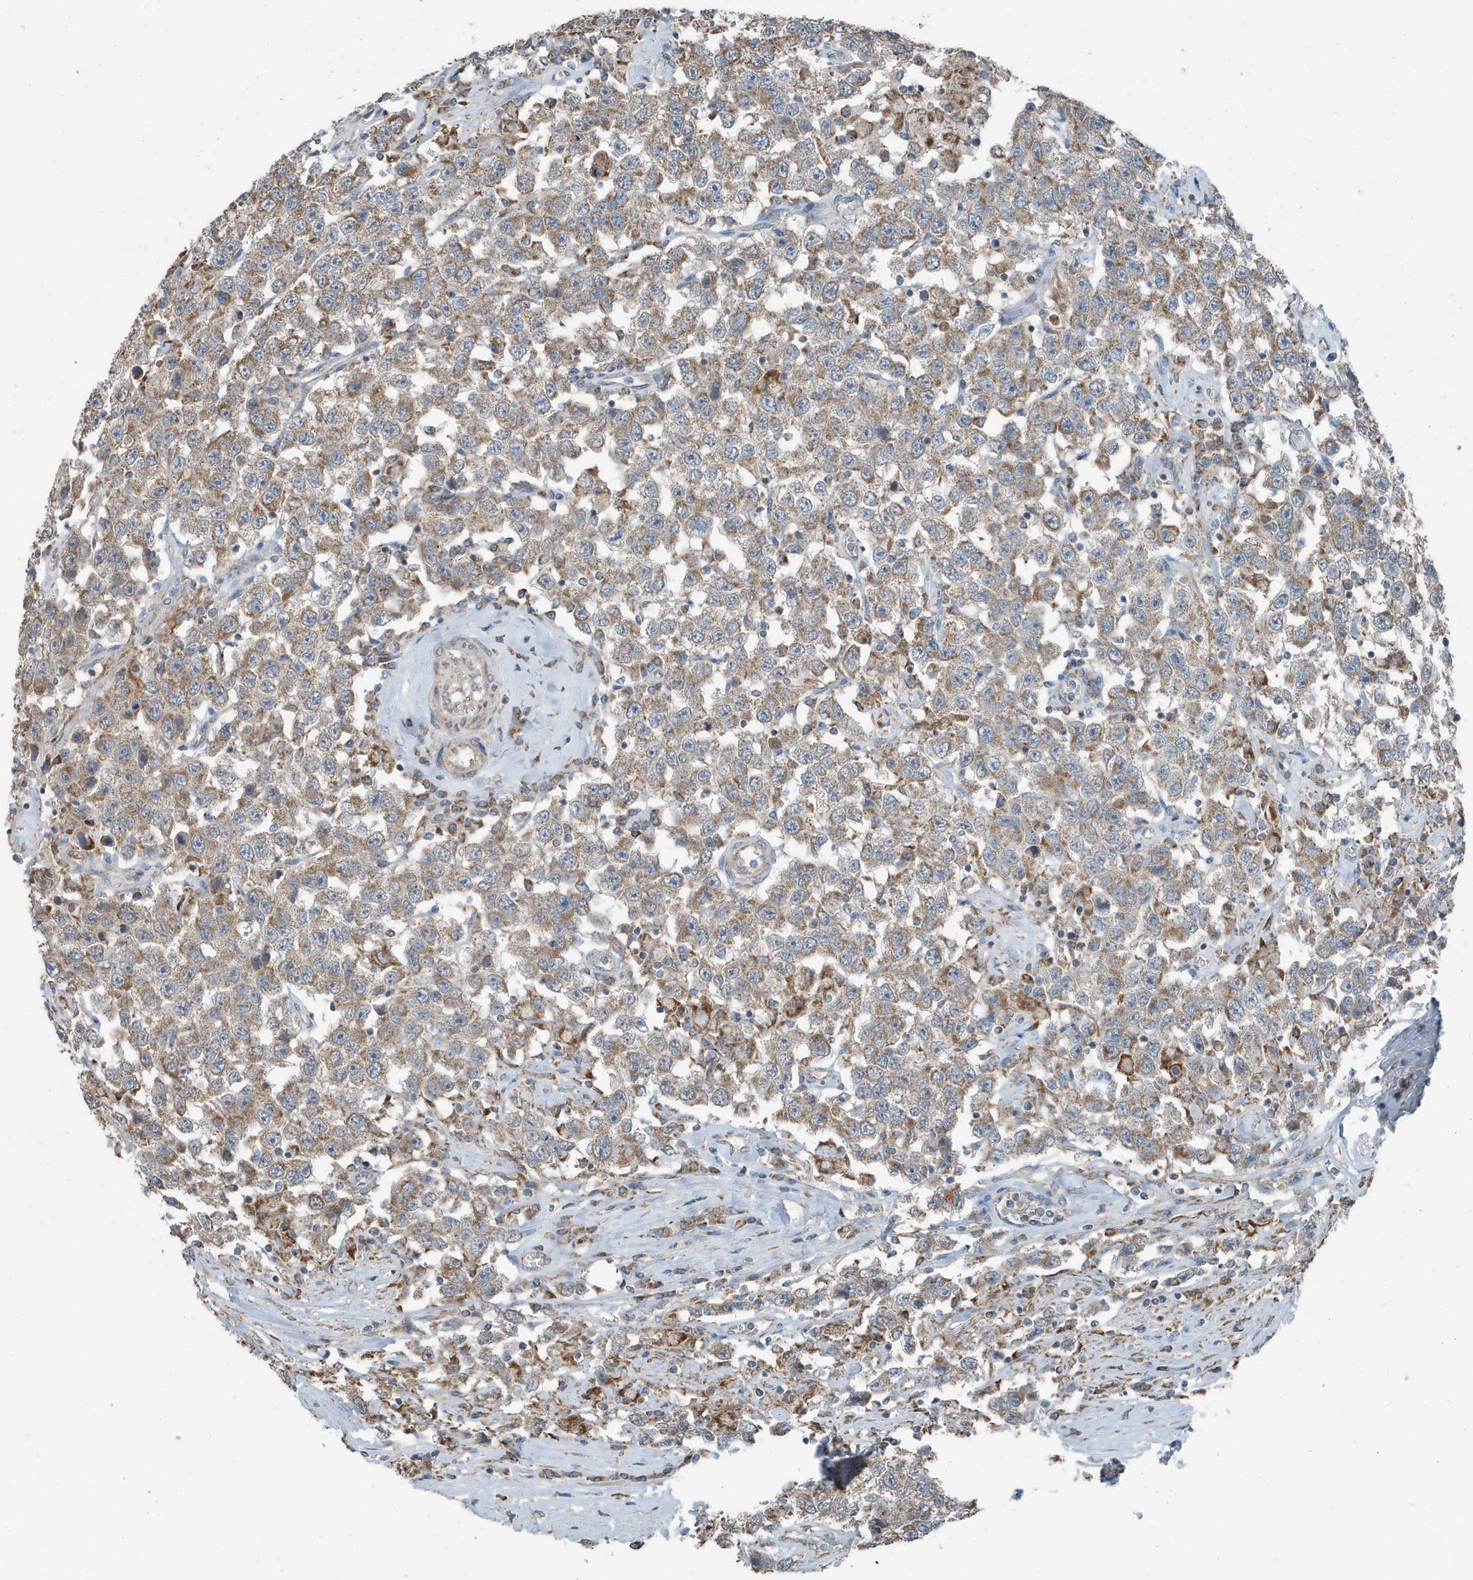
{"staining": {"intensity": "moderate", "quantity": ">75%", "location": "cytoplasmic/membranous"}, "tissue": "testis cancer", "cell_type": "Tumor cells", "image_type": "cancer", "snomed": [{"axis": "morphology", "description": "Seminoma, NOS"}, {"axis": "topography", "description": "Testis"}], "caption": "Immunohistochemical staining of human testis seminoma reveals moderate cytoplasmic/membranous protein staining in about >75% of tumor cells.", "gene": "MT-CYB", "patient": {"sex": "male", "age": 41}}